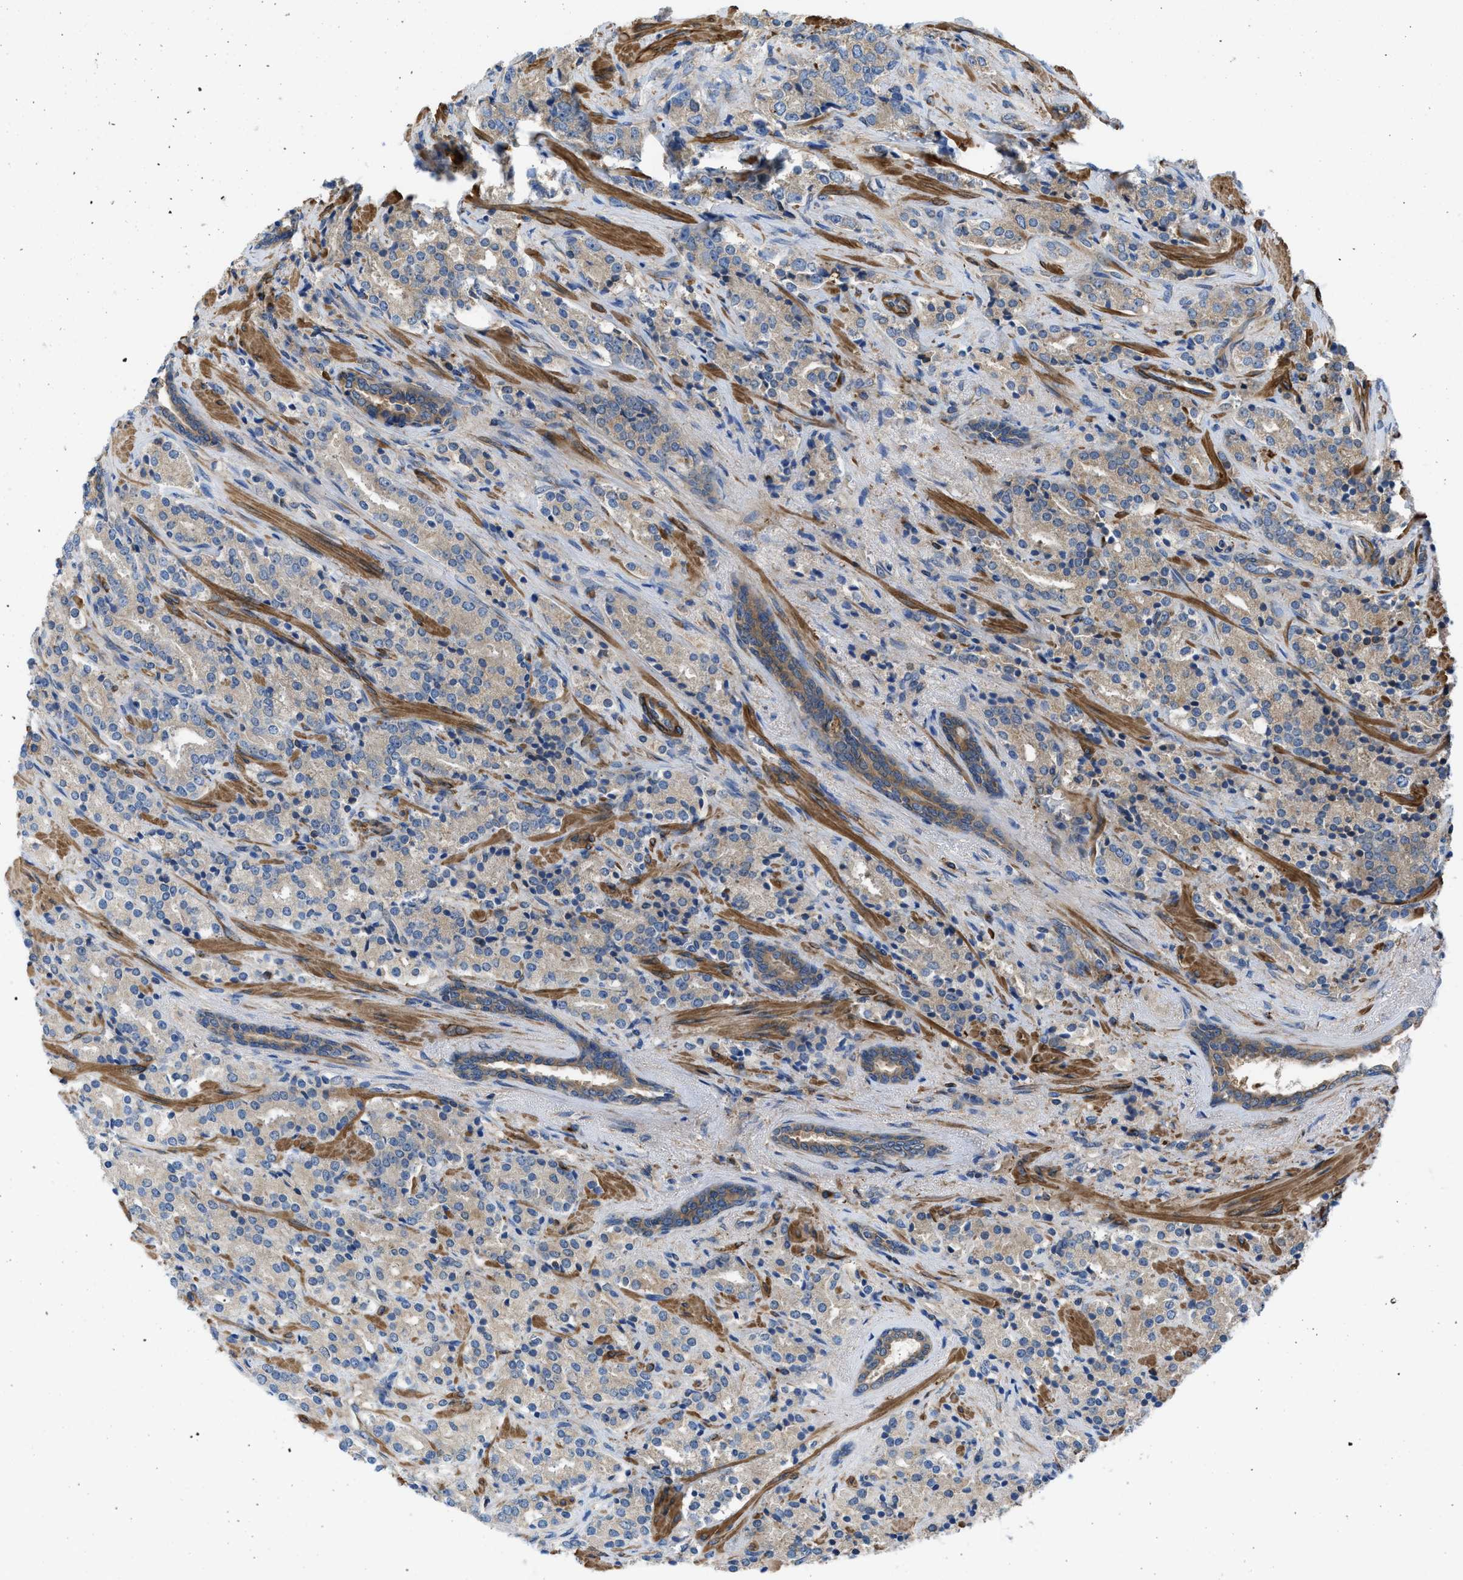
{"staining": {"intensity": "weak", "quantity": ">75%", "location": "cytoplasmic/membranous"}, "tissue": "prostate cancer", "cell_type": "Tumor cells", "image_type": "cancer", "snomed": [{"axis": "morphology", "description": "Adenocarcinoma, High grade"}, {"axis": "topography", "description": "Prostate"}], "caption": "The micrograph reveals immunohistochemical staining of prostate cancer (high-grade adenocarcinoma). There is weak cytoplasmic/membranous staining is appreciated in about >75% of tumor cells.", "gene": "CHKB", "patient": {"sex": "male", "age": 71}}